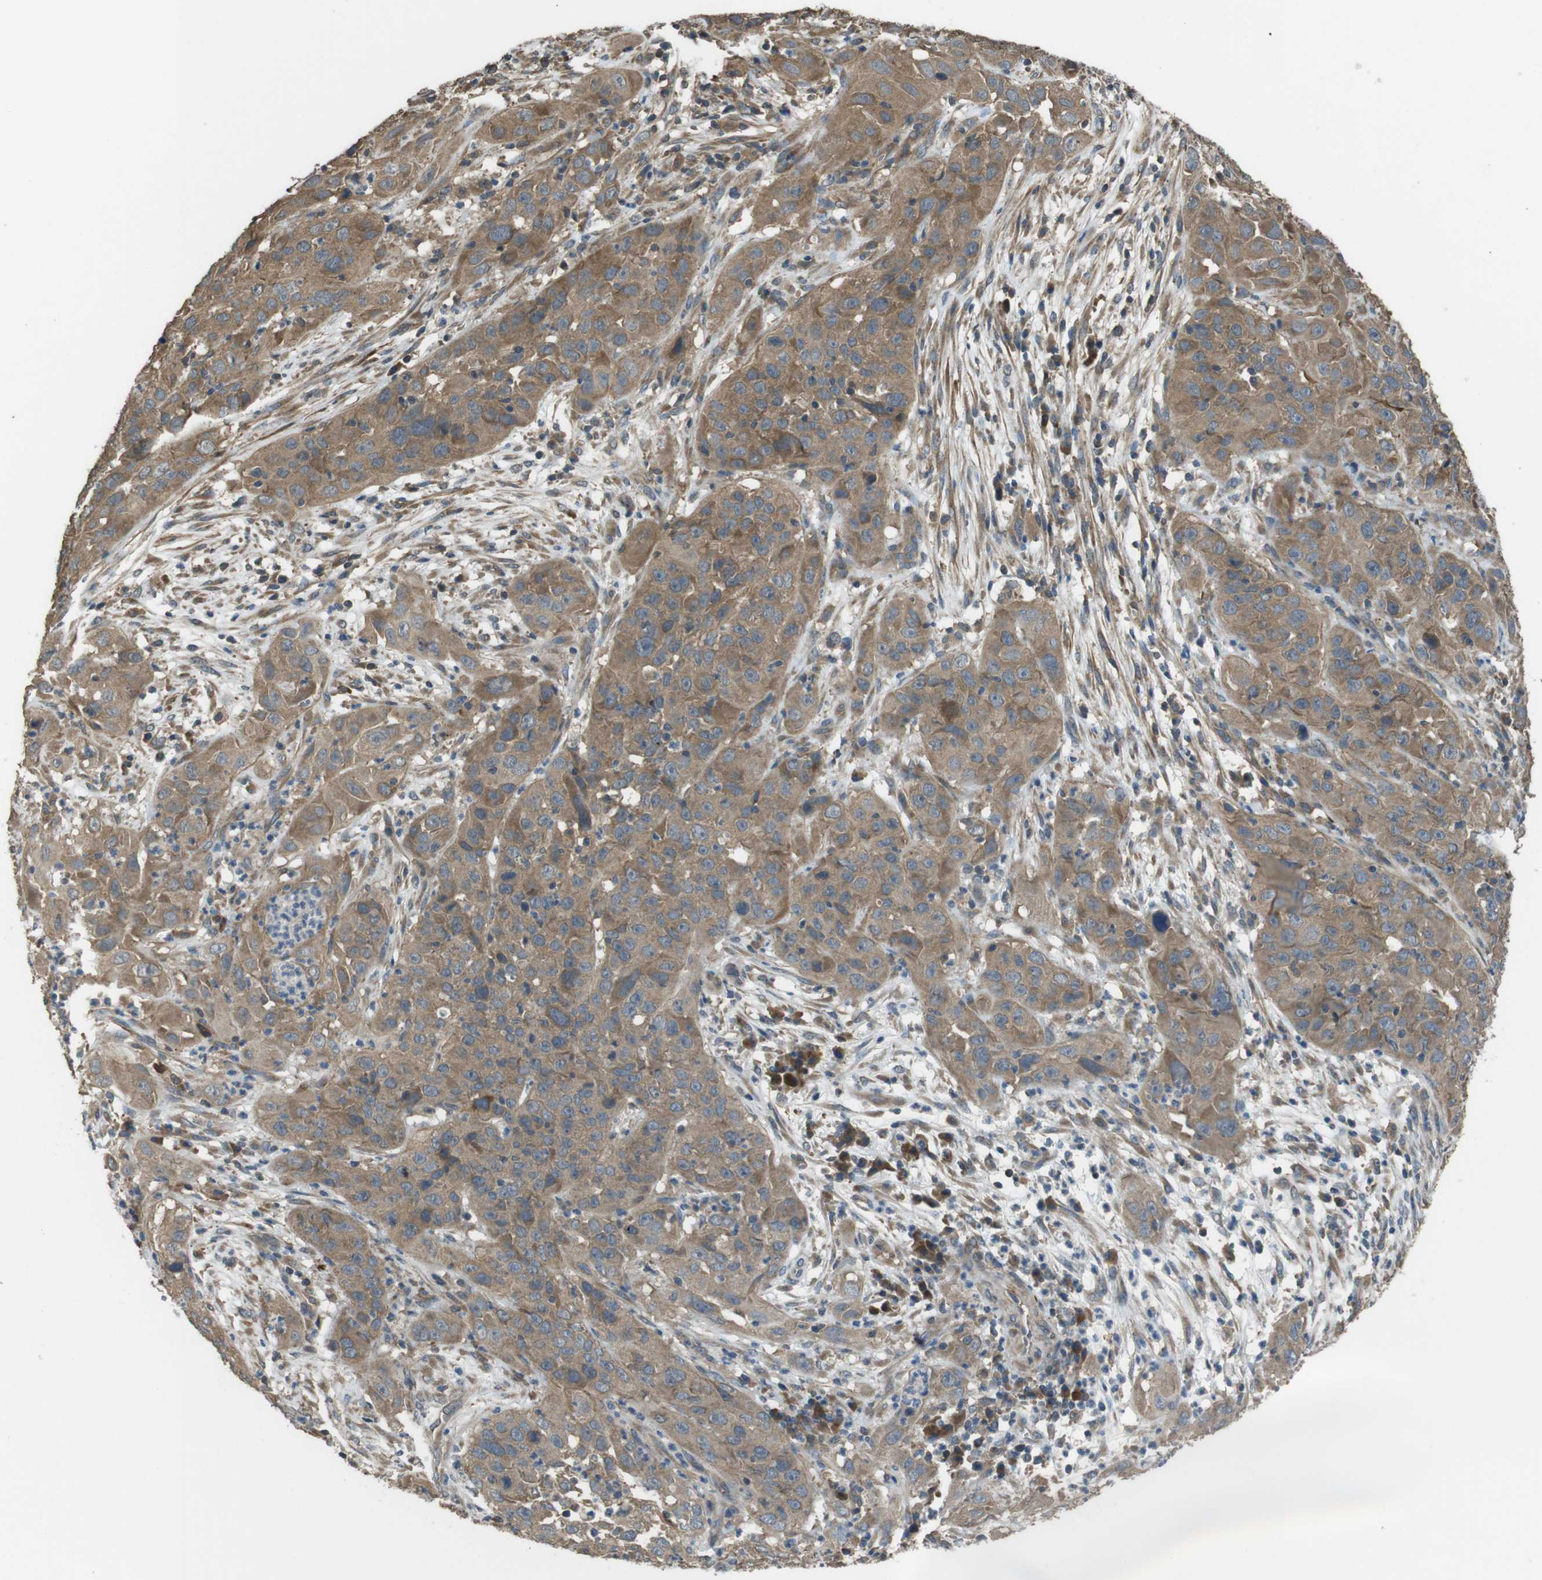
{"staining": {"intensity": "moderate", "quantity": ">75%", "location": "cytoplasmic/membranous"}, "tissue": "cervical cancer", "cell_type": "Tumor cells", "image_type": "cancer", "snomed": [{"axis": "morphology", "description": "Squamous cell carcinoma, NOS"}, {"axis": "topography", "description": "Cervix"}], "caption": "Immunohistochemical staining of human cervical squamous cell carcinoma shows medium levels of moderate cytoplasmic/membranous expression in approximately >75% of tumor cells.", "gene": "FUT2", "patient": {"sex": "female", "age": 32}}